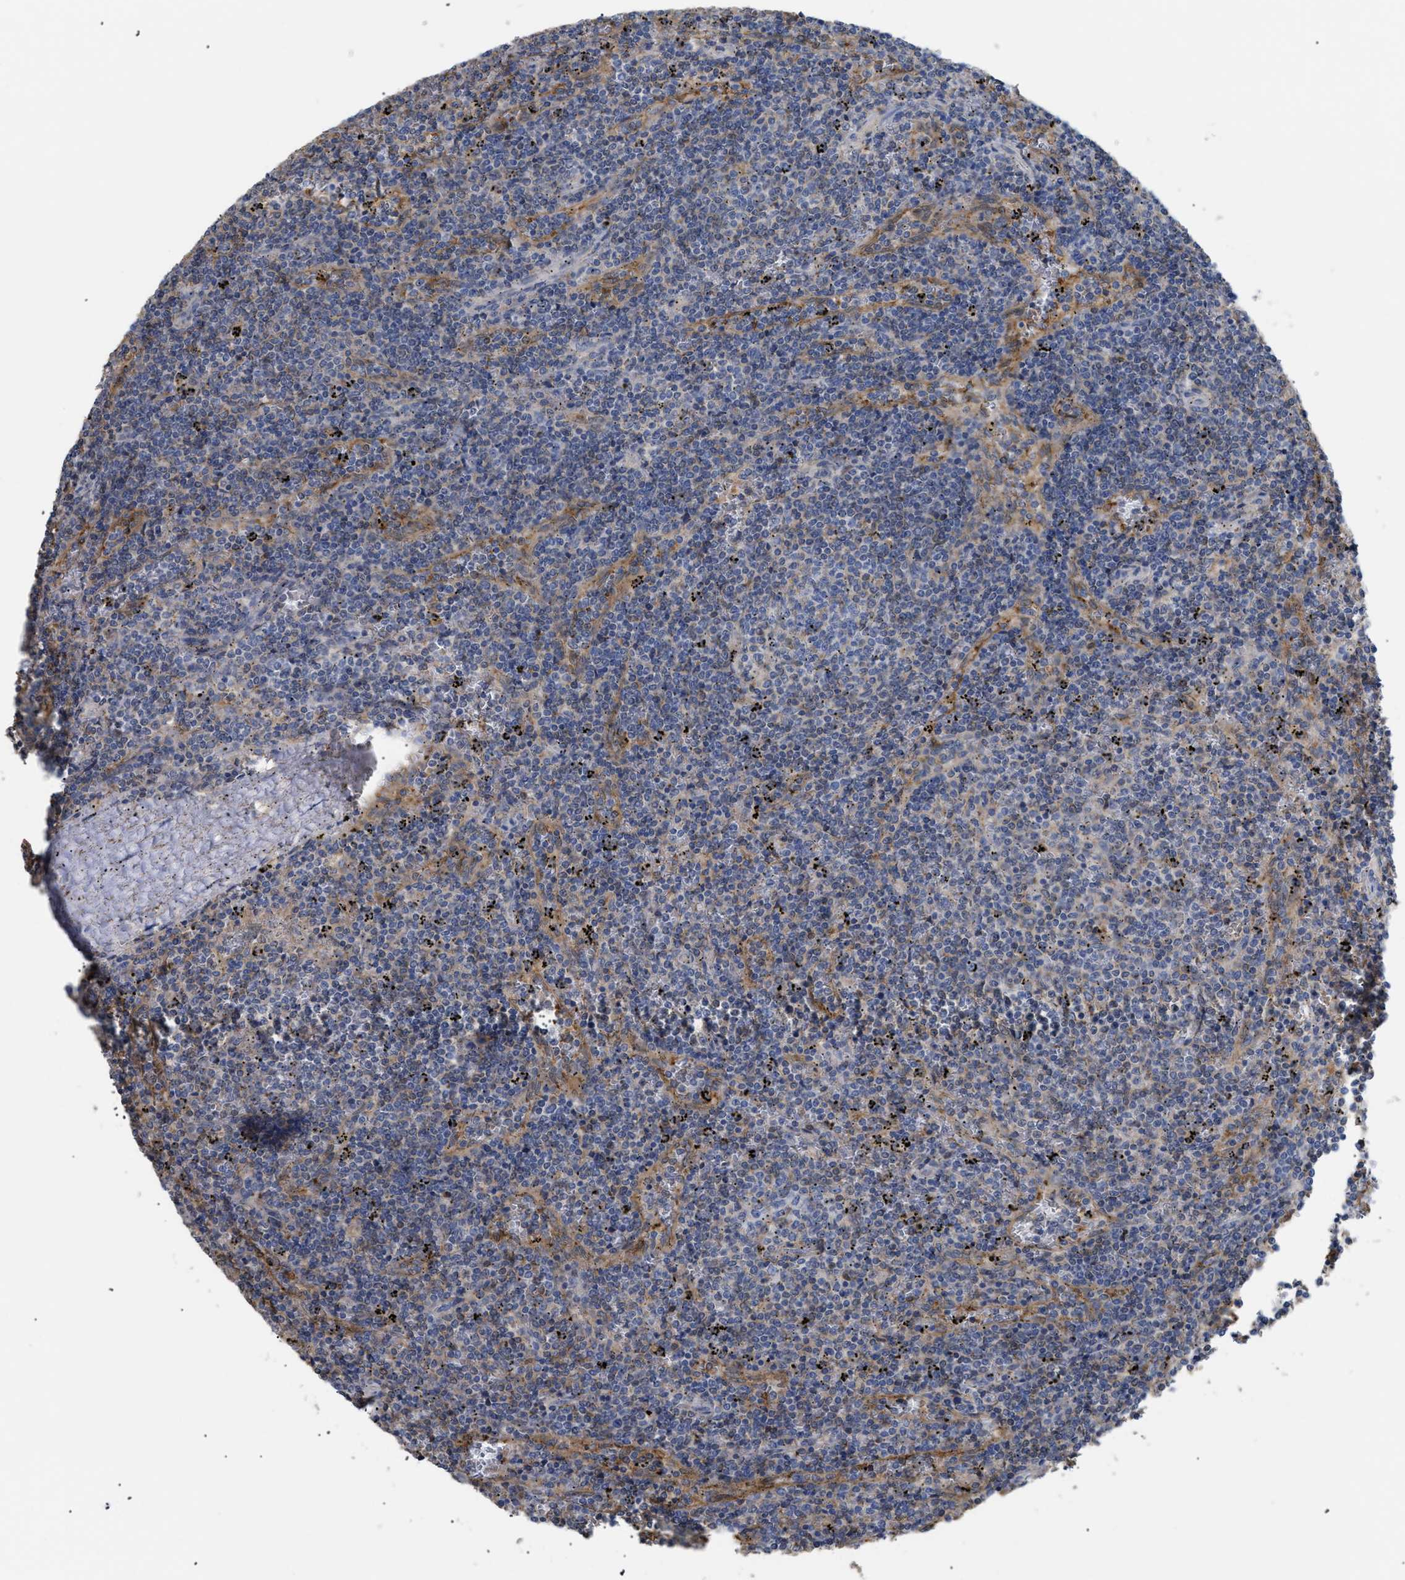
{"staining": {"intensity": "weak", "quantity": "<25%", "location": "cytoplasmic/membranous"}, "tissue": "lymphoma", "cell_type": "Tumor cells", "image_type": "cancer", "snomed": [{"axis": "morphology", "description": "Malignant lymphoma, non-Hodgkin's type, Low grade"}, {"axis": "topography", "description": "Spleen"}], "caption": "Immunohistochemical staining of malignant lymphoma, non-Hodgkin's type (low-grade) displays no significant expression in tumor cells.", "gene": "ANXA4", "patient": {"sex": "female", "age": 50}}